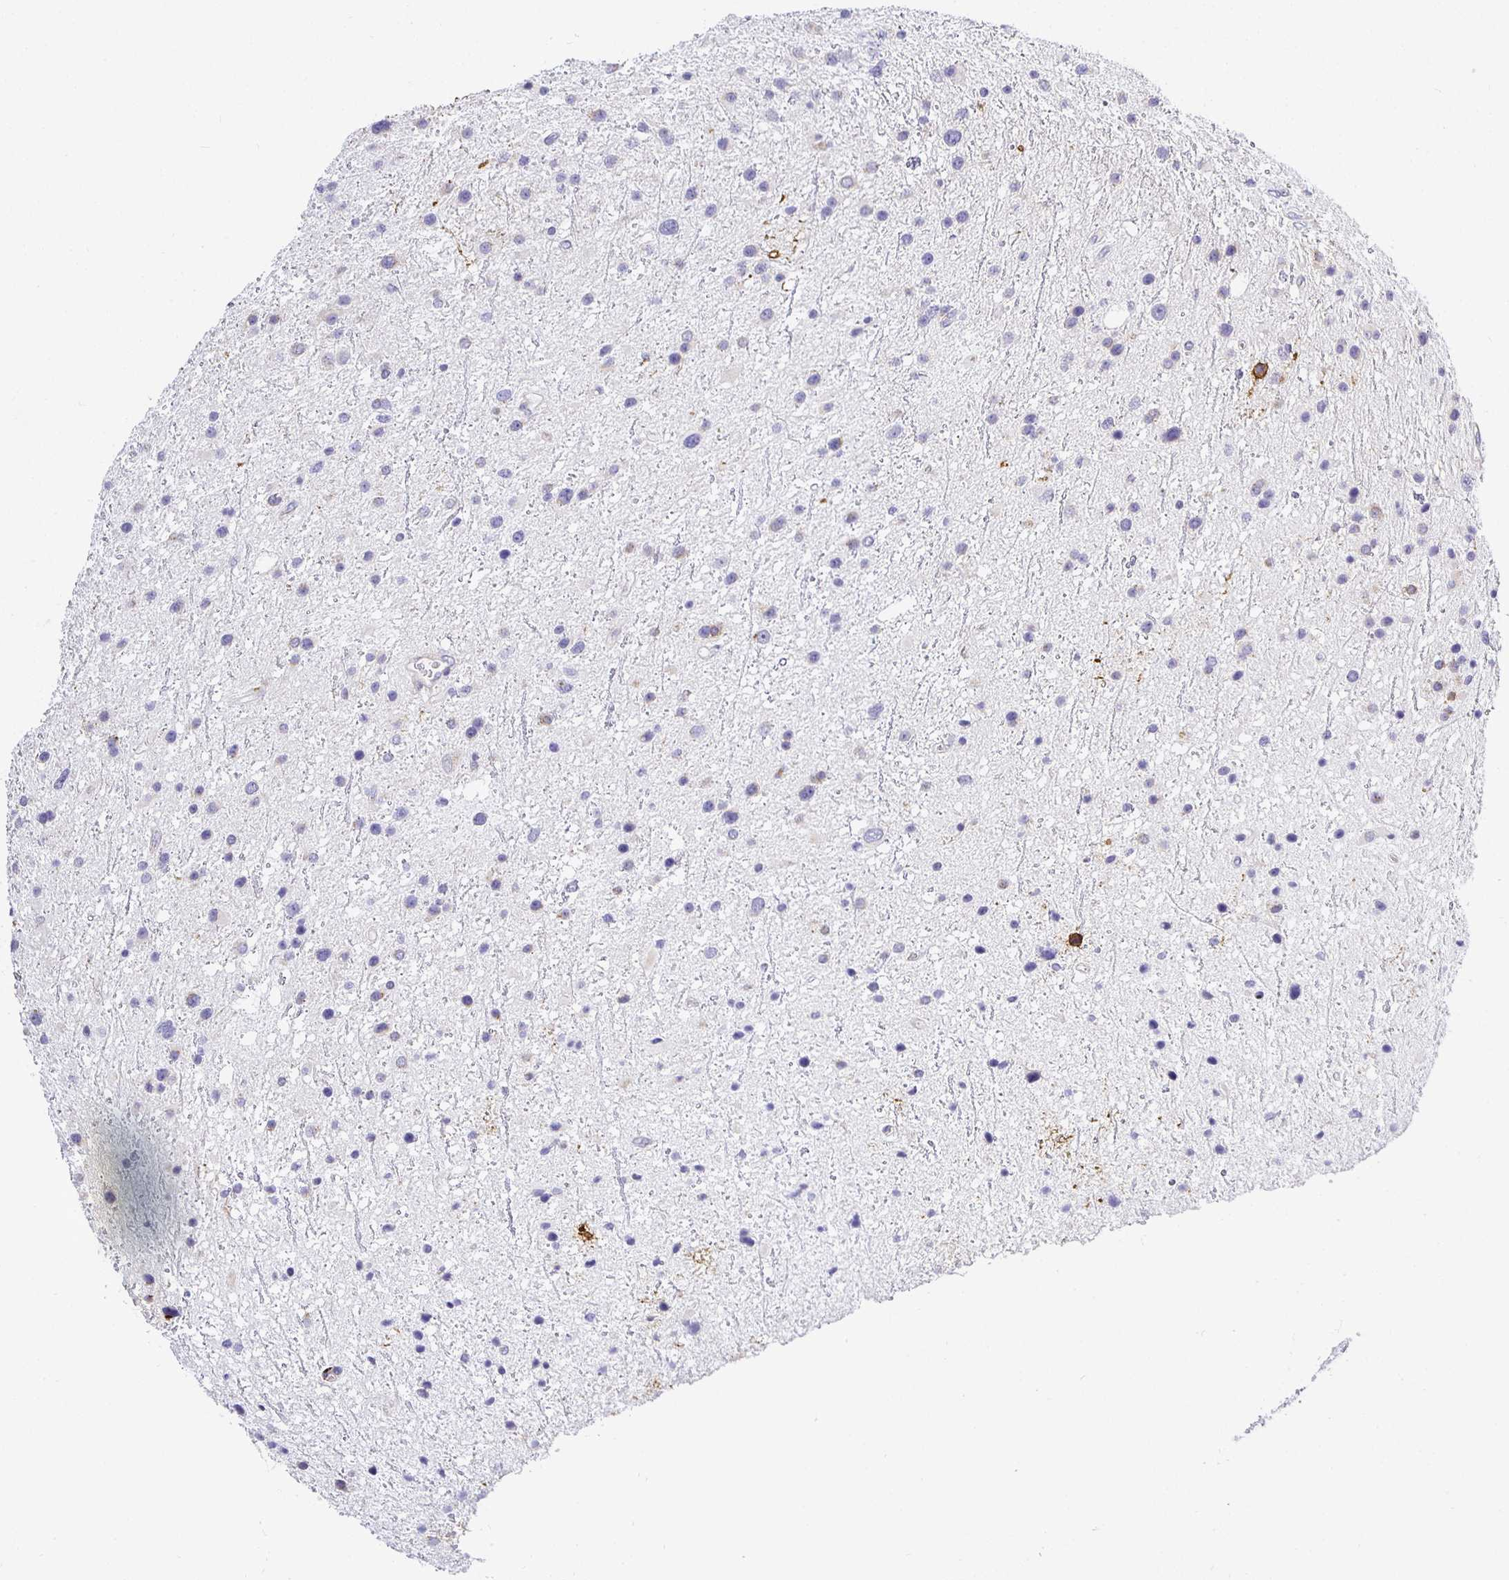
{"staining": {"intensity": "negative", "quantity": "none", "location": "none"}, "tissue": "glioma", "cell_type": "Tumor cells", "image_type": "cancer", "snomed": [{"axis": "morphology", "description": "Glioma, malignant, Low grade"}, {"axis": "topography", "description": "Brain"}], "caption": "IHC micrograph of human malignant glioma (low-grade) stained for a protein (brown), which displays no positivity in tumor cells.", "gene": "OPALIN", "patient": {"sex": "female", "age": 32}}